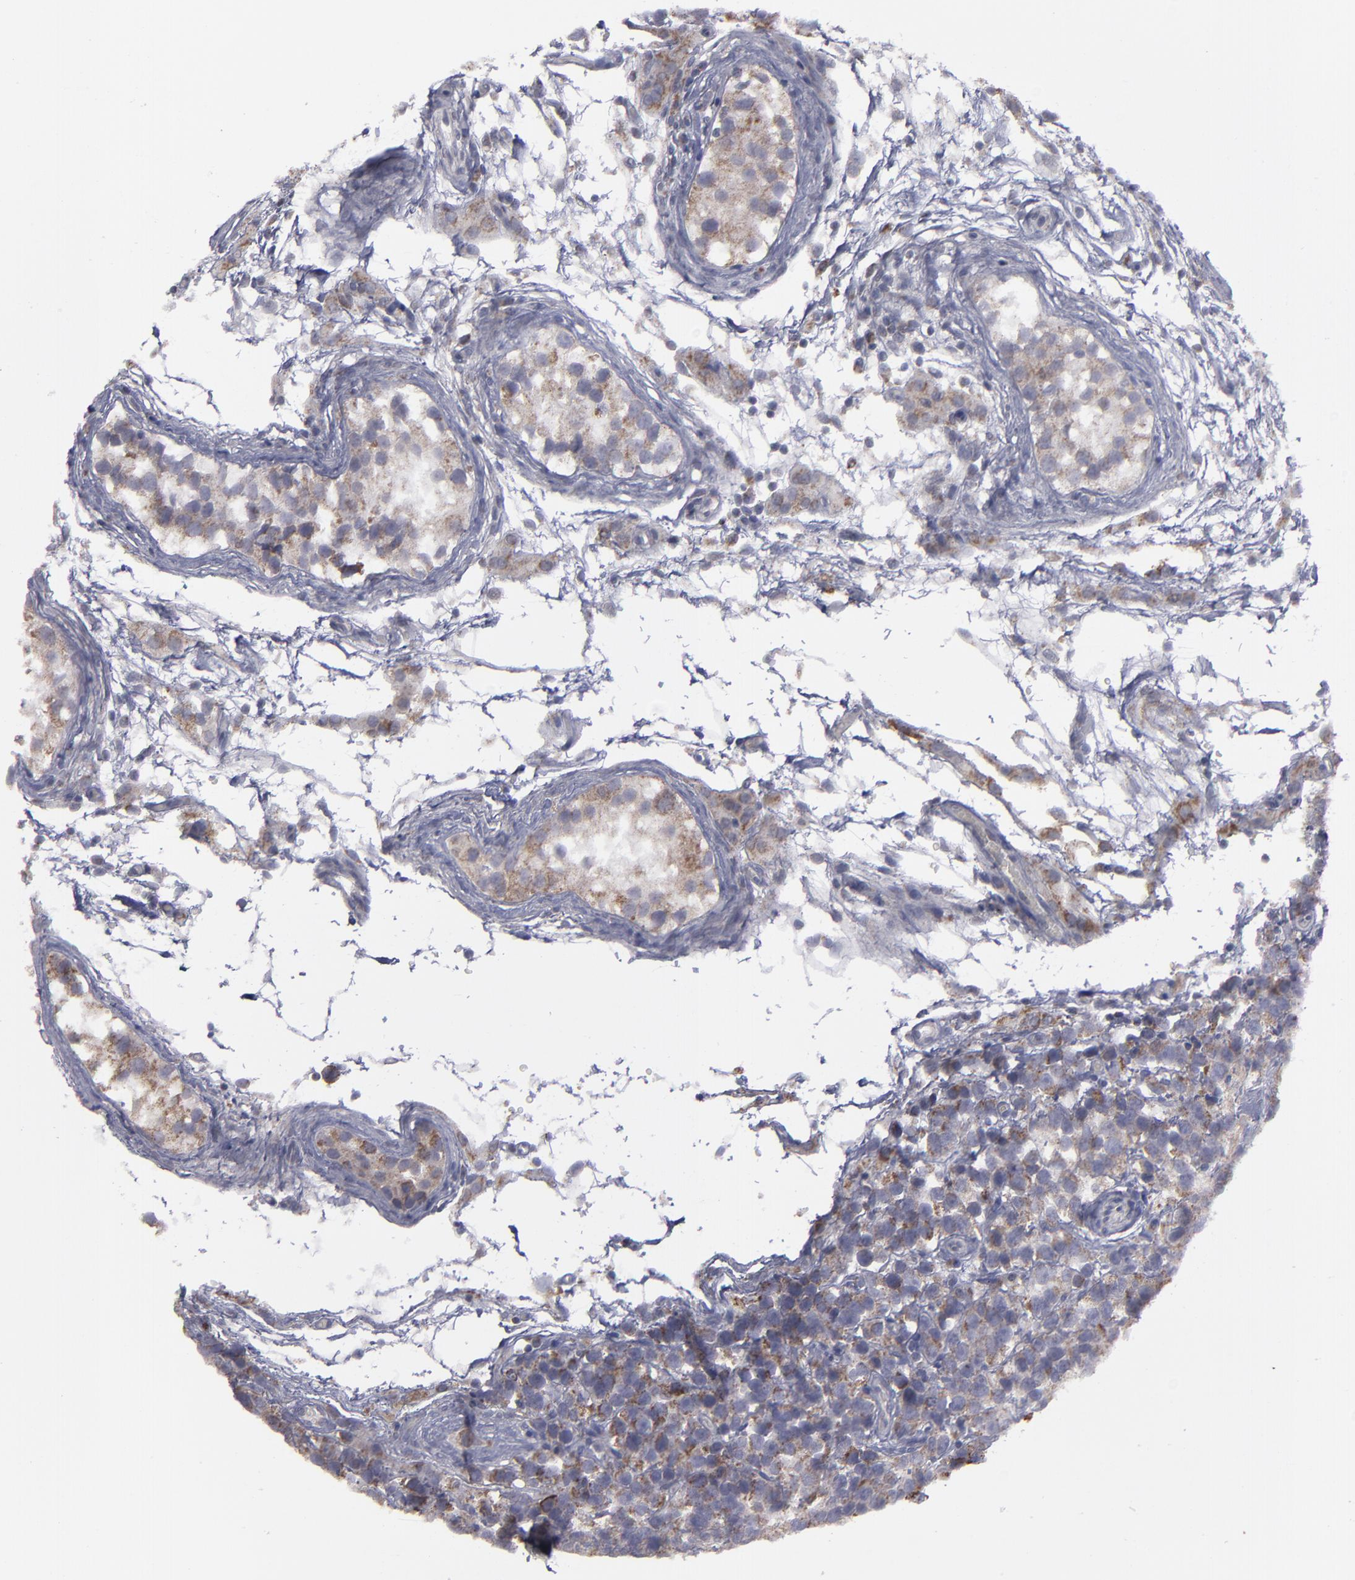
{"staining": {"intensity": "moderate", "quantity": ">75%", "location": "cytoplasmic/membranous"}, "tissue": "testis cancer", "cell_type": "Tumor cells", "image_type": "cancer", "snomed": [{"axis": "morphology", "description": "Seminoma, NOS"}, {"axis": "topography", "description": "Testis"}], "caption": "Tumor cells demonstrate medium levels of moderate cytoplasmic/membranous positivity in about >75% of cells in seminoma (testis). (DAB (3,3'-diaminobenzidine) = brown stain, brightfield microscopy at high magnification).", "gene": "MYOM2", "patient": {"sex": "male", "age": 25}}